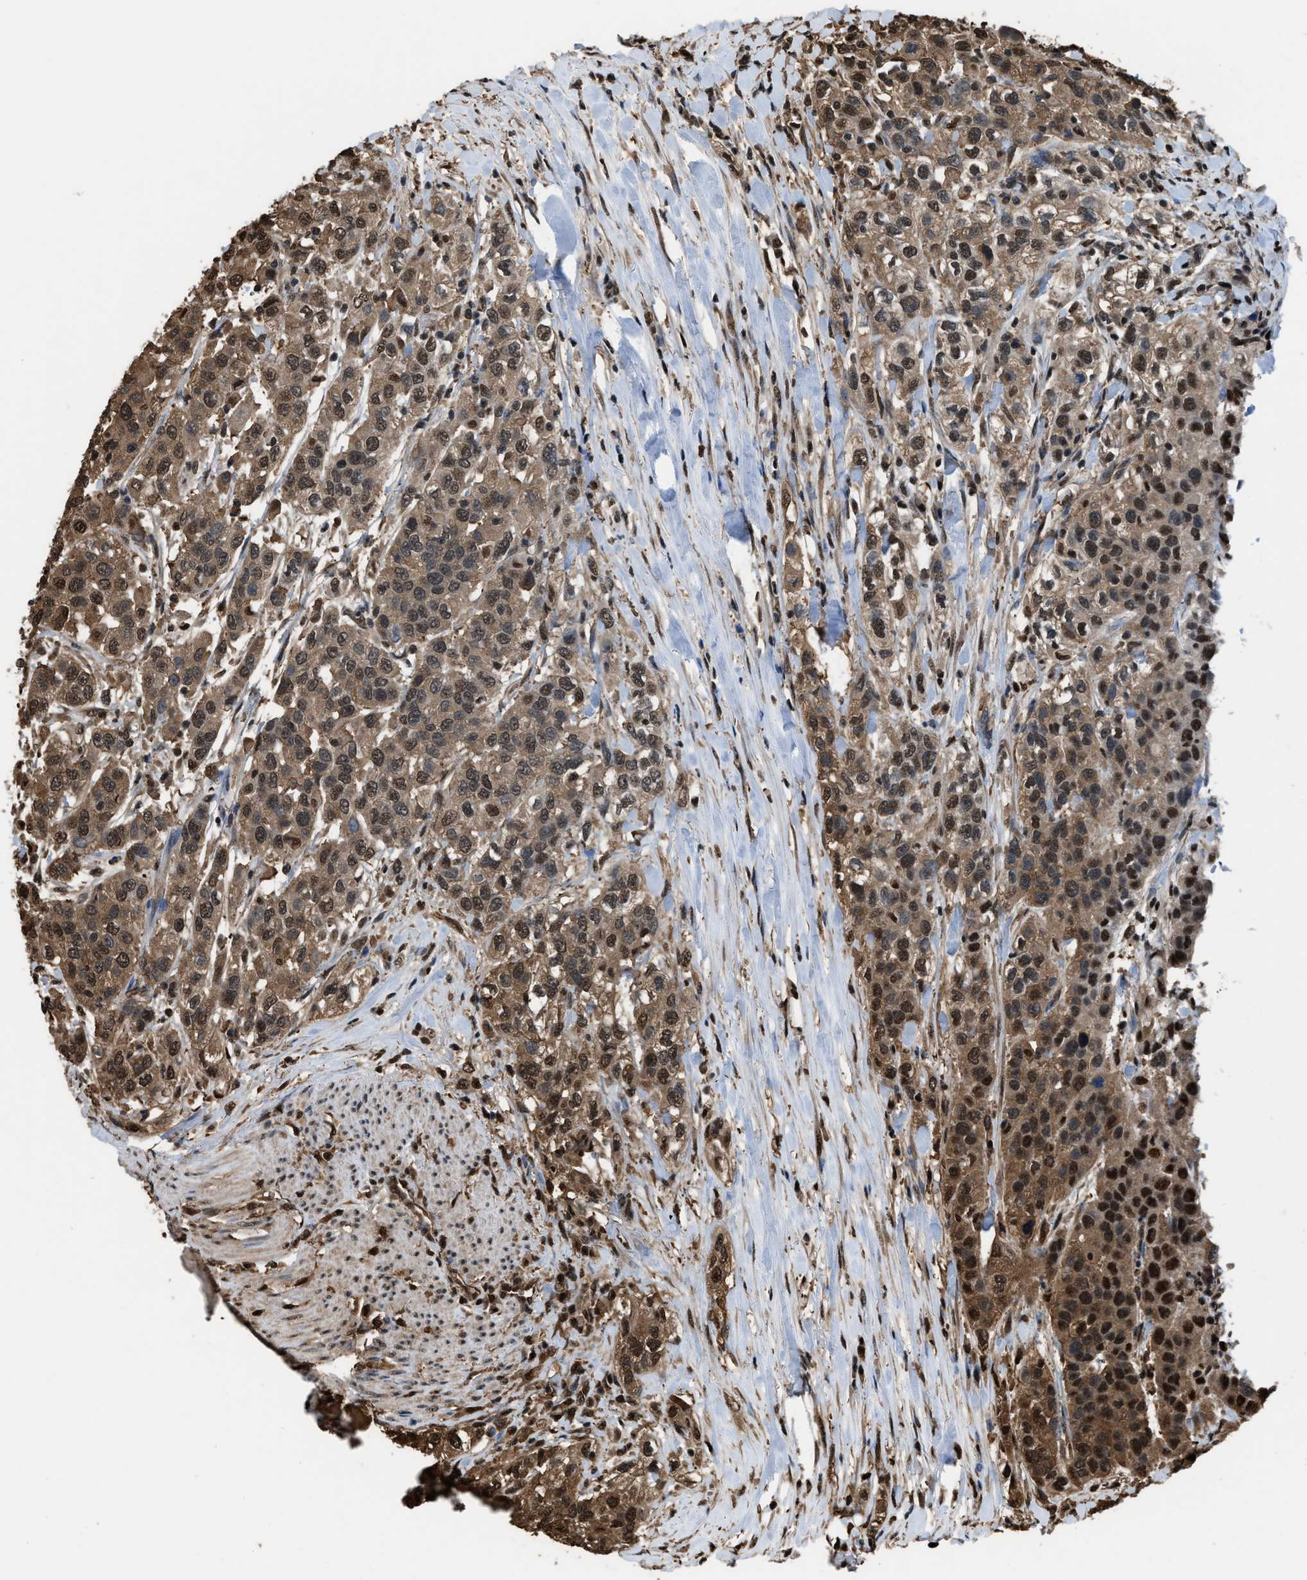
{"staining": {"intensity": "moderate", "quantity": ">75%", "location": "cytoplasmic/membranous,nuclear"}, "tissue": "urothelial cancer", "cell_type": "Tumor cells", "image_type": "cancer", "snomed": [{"axis": "morphology", "description": "Urothelial carcinoma, High grade"}, {"axis": "topography", "description": "Urinary bladder"}], "caption": "Brown immunohistochemical staining in human urothelial cancer displays moderate cytoplasmic/membranous and nuclear staining in about >75% of tumor cells.", "gene": "FNTA", "patient": {"sex": "female", "age": 80}}